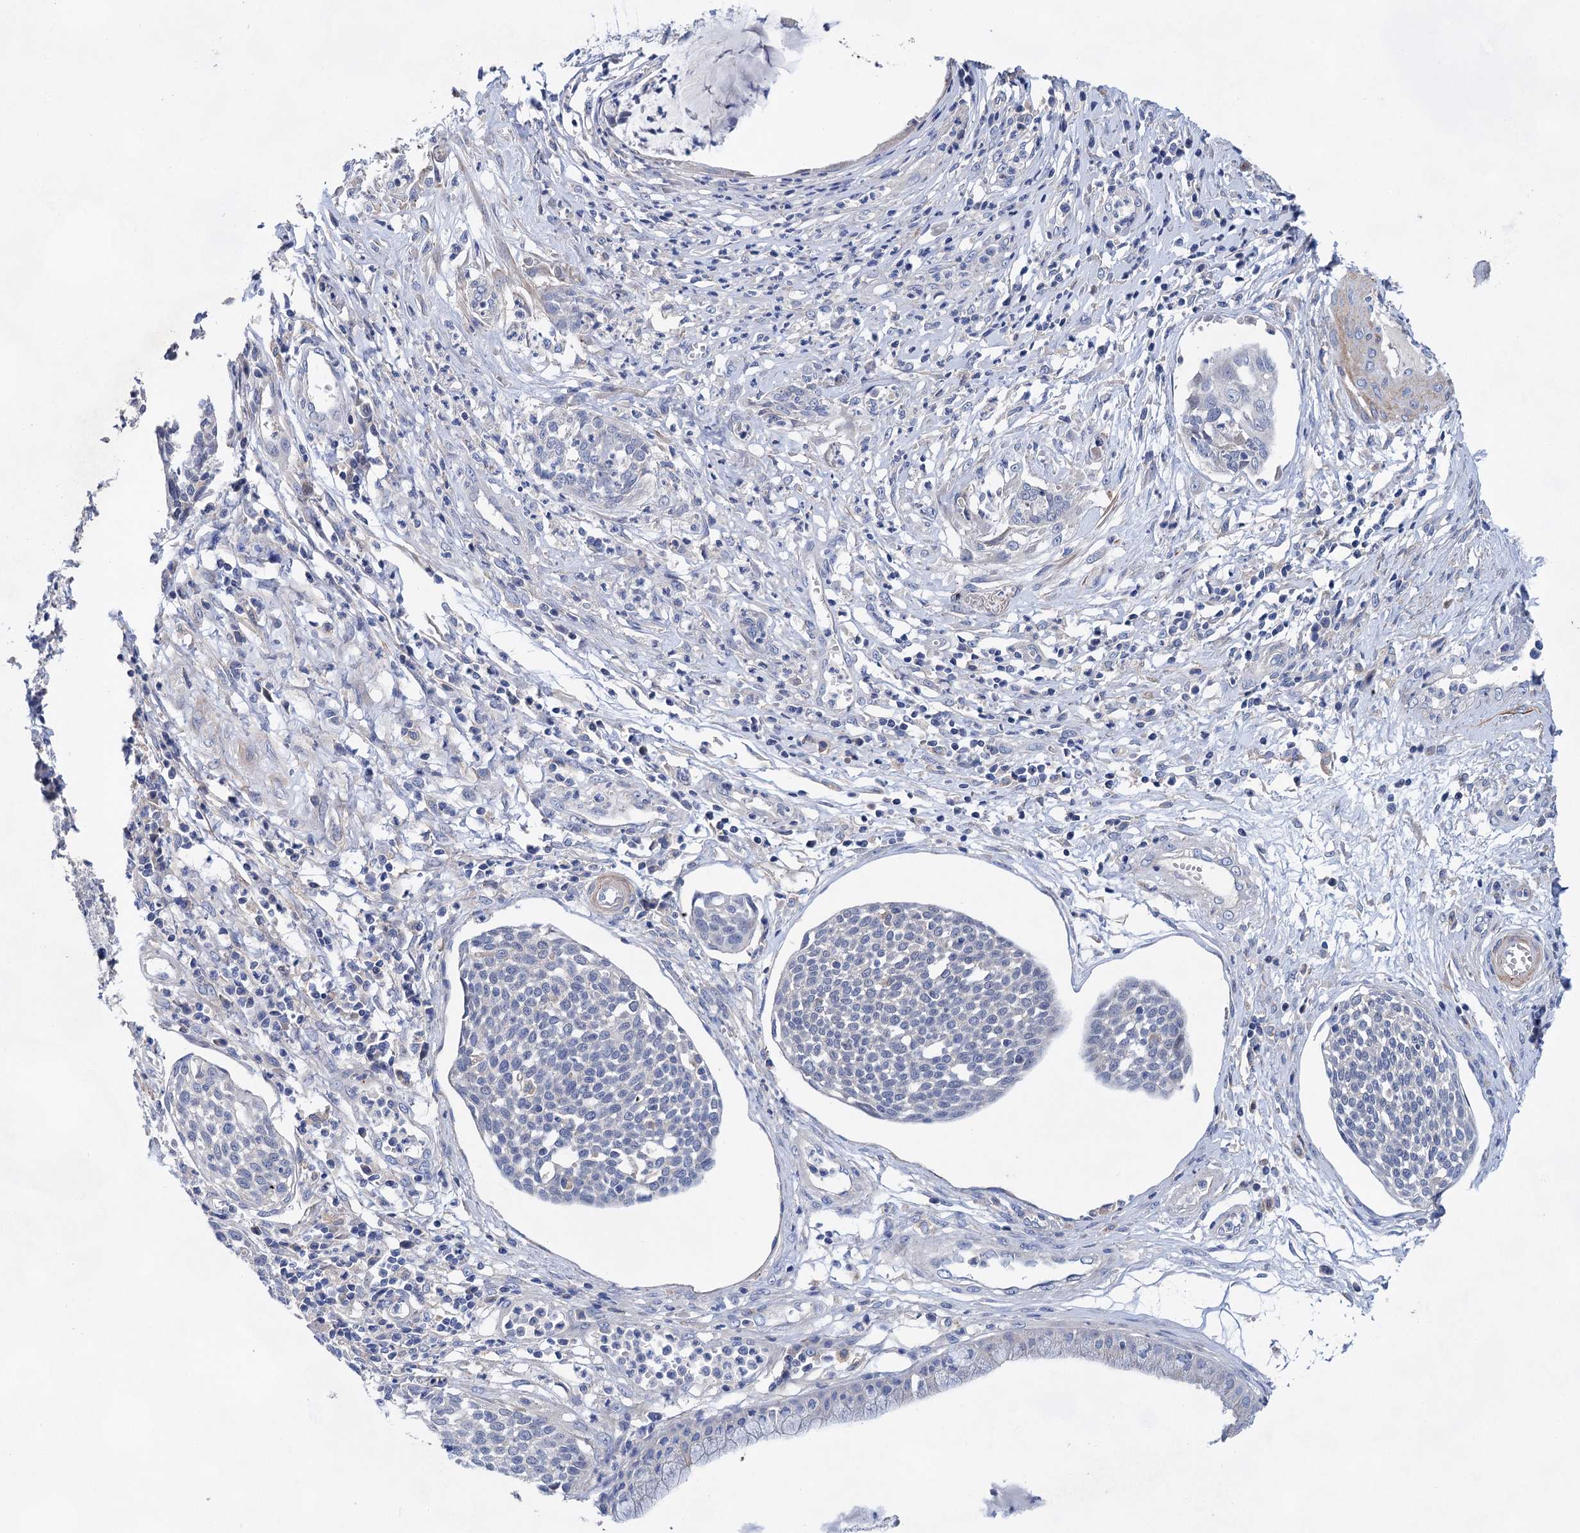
{"staining": {"intensity": "negative", "quantity": "none", "location": "none"}, "tissue": "cervical cancer", "cell_type": "Tumor cells", "image_type": "cancer", "snomed": [{"axis": "morphology", "description": "Squamous cell carcinoma, NOS"}, {"axis": "topography", "description": "Cervix"}], "caption": "Protein analysis of cervical squamous cell carcinoma demonstrates no significant expression in tumor cells.", "gene": "GPR155", "patient": {"sex": "female", "age": 34}}